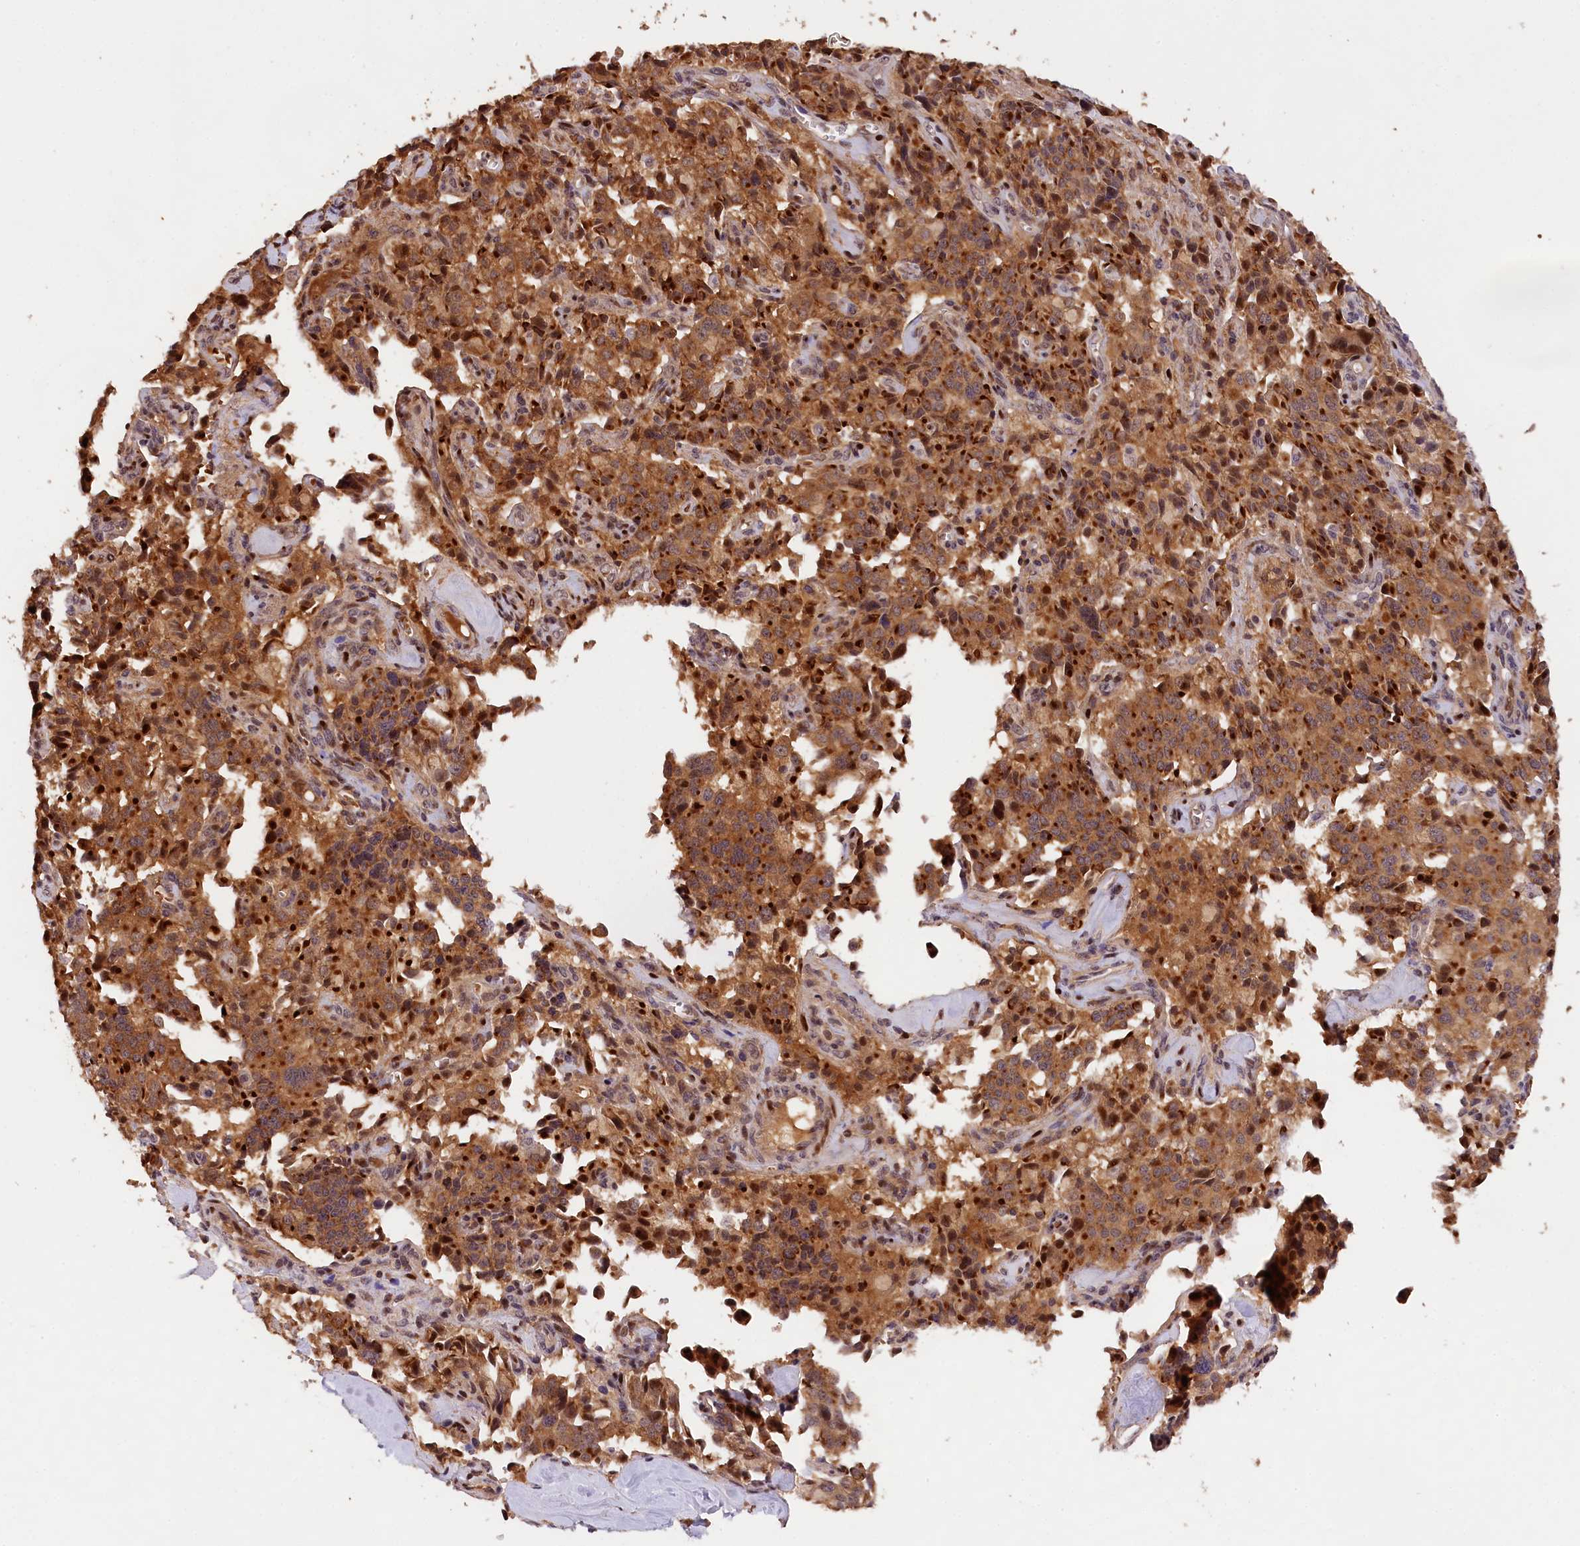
{"staining": {"intensity": "strong", "quantity": ">75%", "location": "cytoplasmic/membranous"}, "tissue": "pancreatic cancer", "cell_type": "Tumor cells", "image_type": "cancer", "snomed": [{"axis": "morphology", "description": "Adenocarcinoma, NOS"}, {"axis": "topography", "description": "Pancreas"}], "caption": "Protein expression analysis of pancreatic adenocarcinoma shows strong cytoplasmic/membranous staining in approximately >75% of tumor cells.", "gene": "PHAF1", "patient": {"sex": "male", "age": 65}}